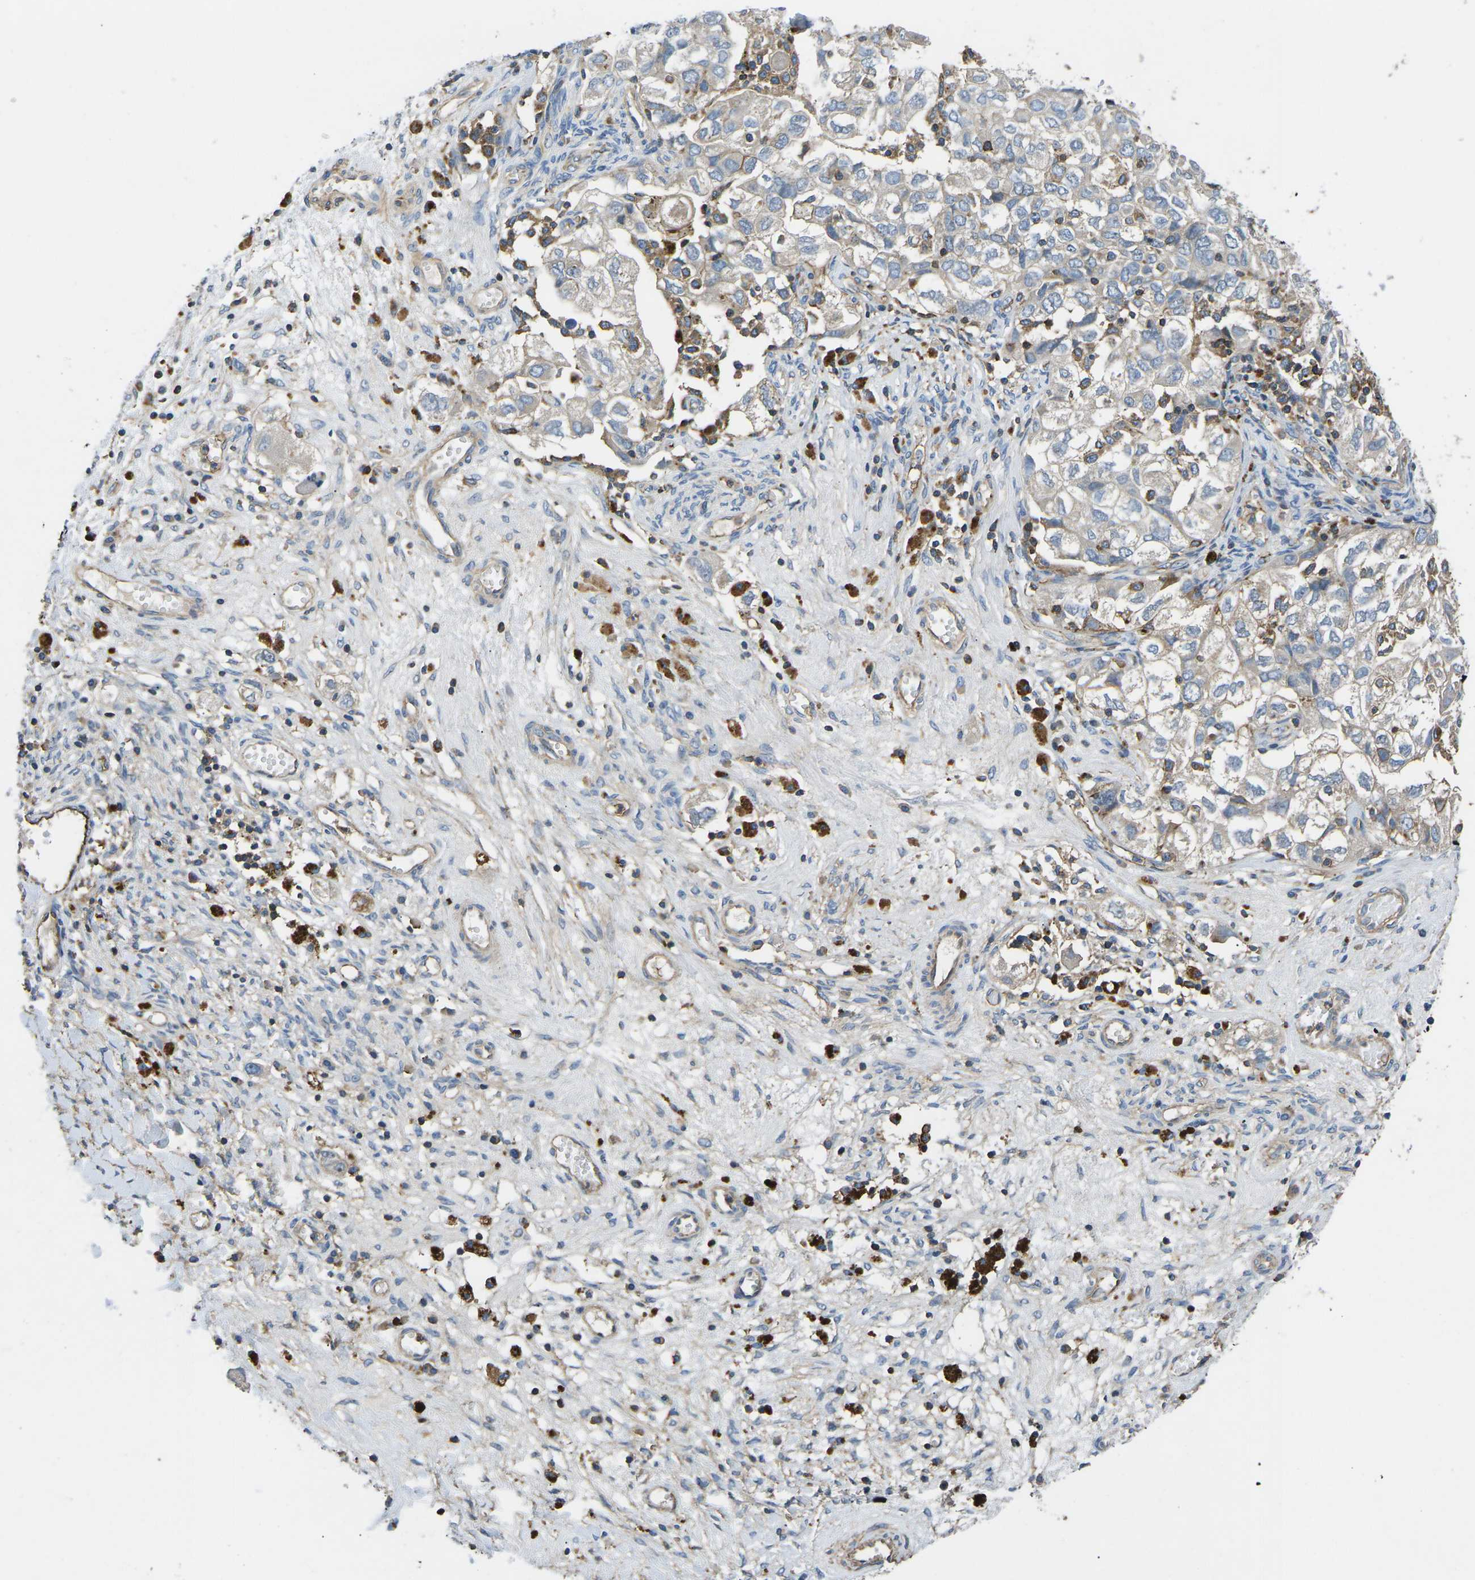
{"staining": {"intensity": "negative", "quantity": "none", "location": "none"}, "tissue": "ovarian cancer", "cell_type": "Tumor cells", "image_type": "cancer", "snomed": [{"axis": "morphology", "description": "Carcinoma, NOS"}, {"axis": "morphology", "description": "Cystadenocarcinoma, serous, NOS"}, {"axis": "topography", "description": "Ovary"}], "caption": "Protein analysis of ovarian carcinoma shows no significant staining in tumor cells. The staining was performed using DAB to visualize the protein expression in brown, while the nuclei were stained in blue with hematoxylin (Magnification: 20x).", "gene": "KCNJ15", "patient": {"sex": "female", "age": 69}}